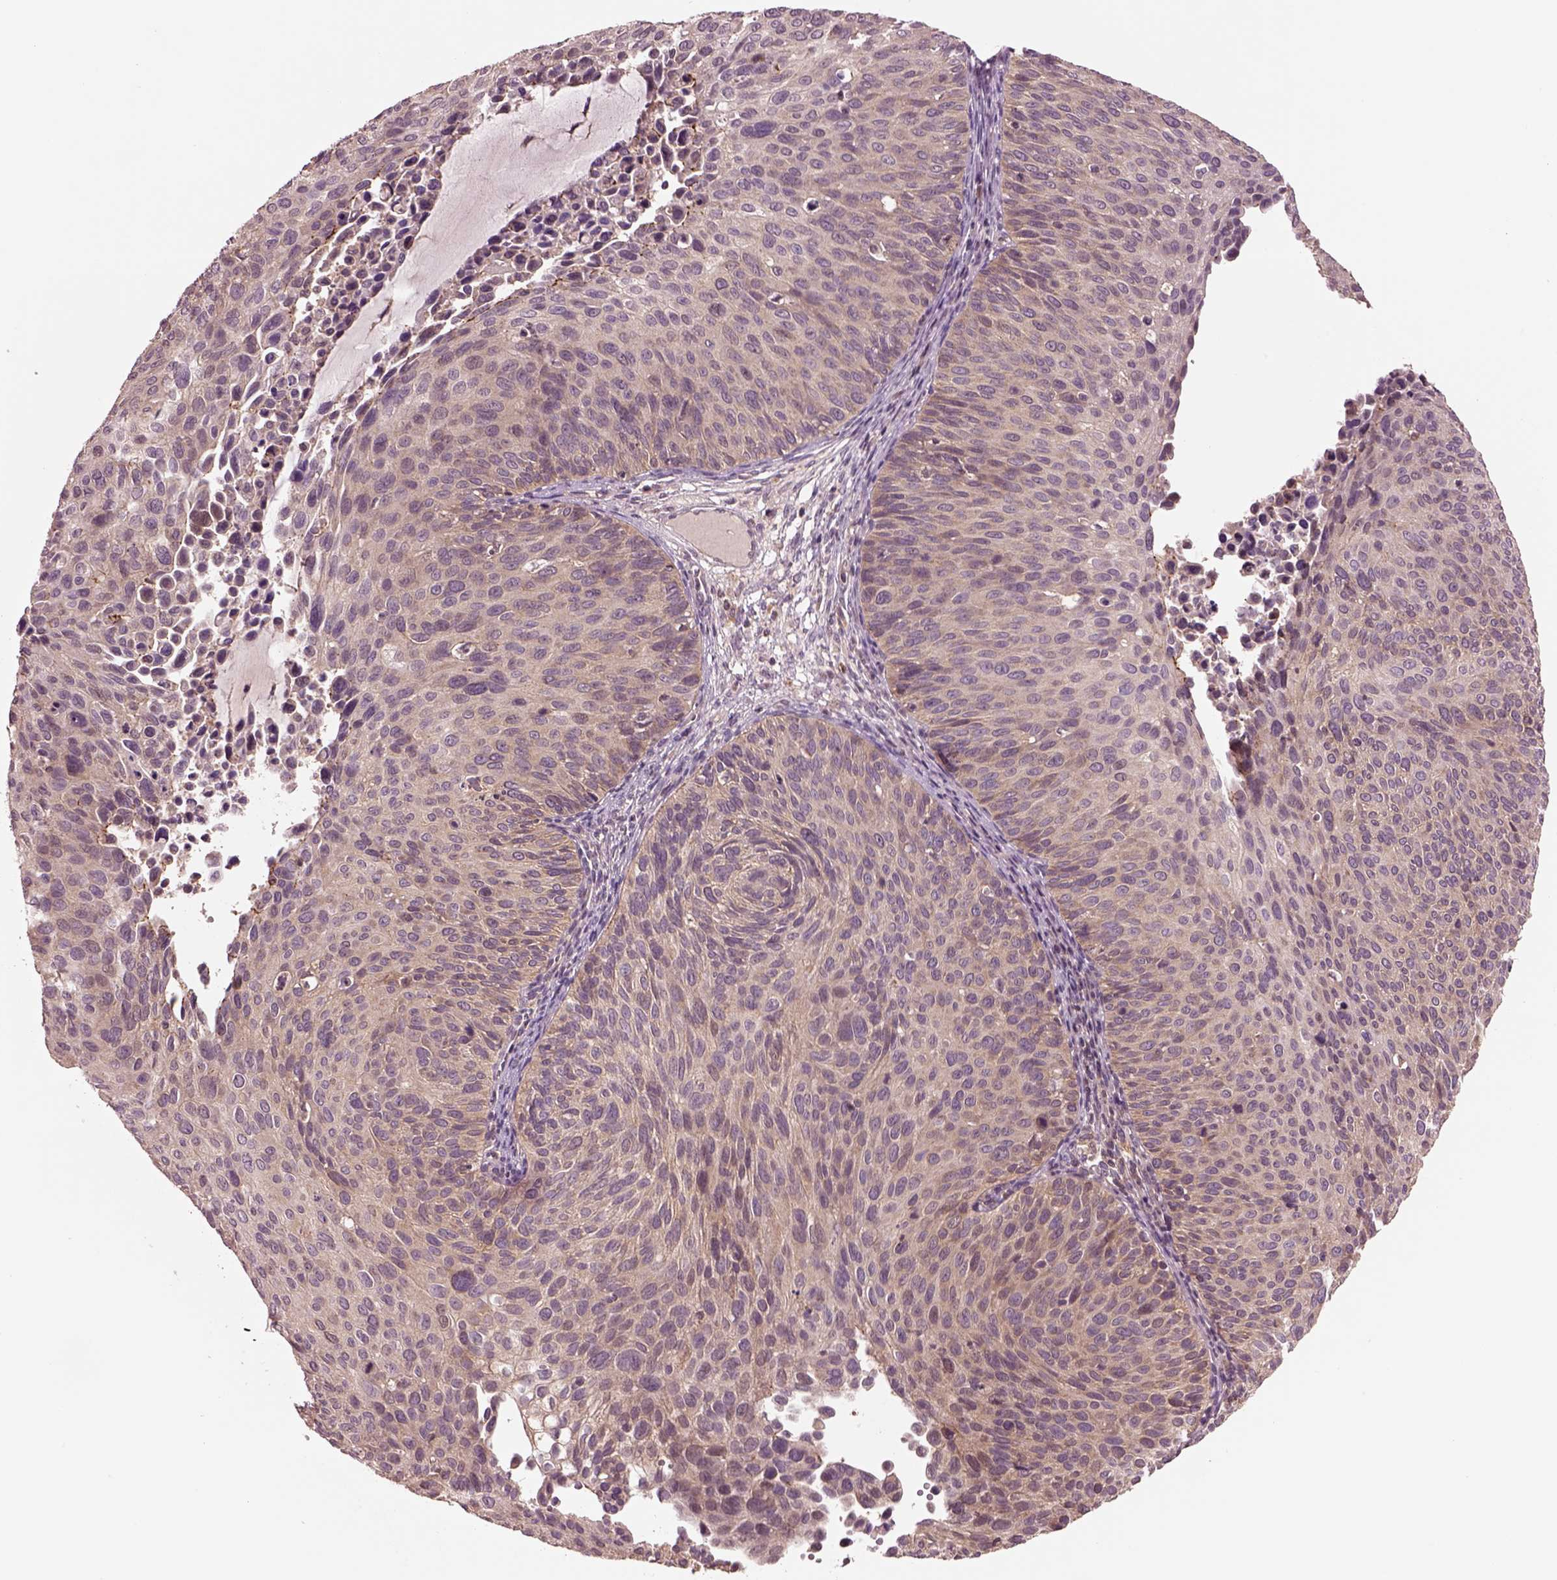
{"staining": {"intensity": "weak", "quantity": "25%-75%", "location": "cytoplasmic/membranous"}, "tissue": "cervical cancer", "cell_type": "Tumor cells", "image_type": "cancer", "snomed": [{"axis": "morphology", "description": "Squamous cell carcinoma, NOS"}, {"axis": "topography", "description": "Cervix"}], "caption": "A low amount of weak cytoplasmic/membranous staining is identified in about 25%-75% of tumor cells in cervical cancer tissue.", "gene": "MTHFS", "patient": {"sex": "female", "age": 36}}